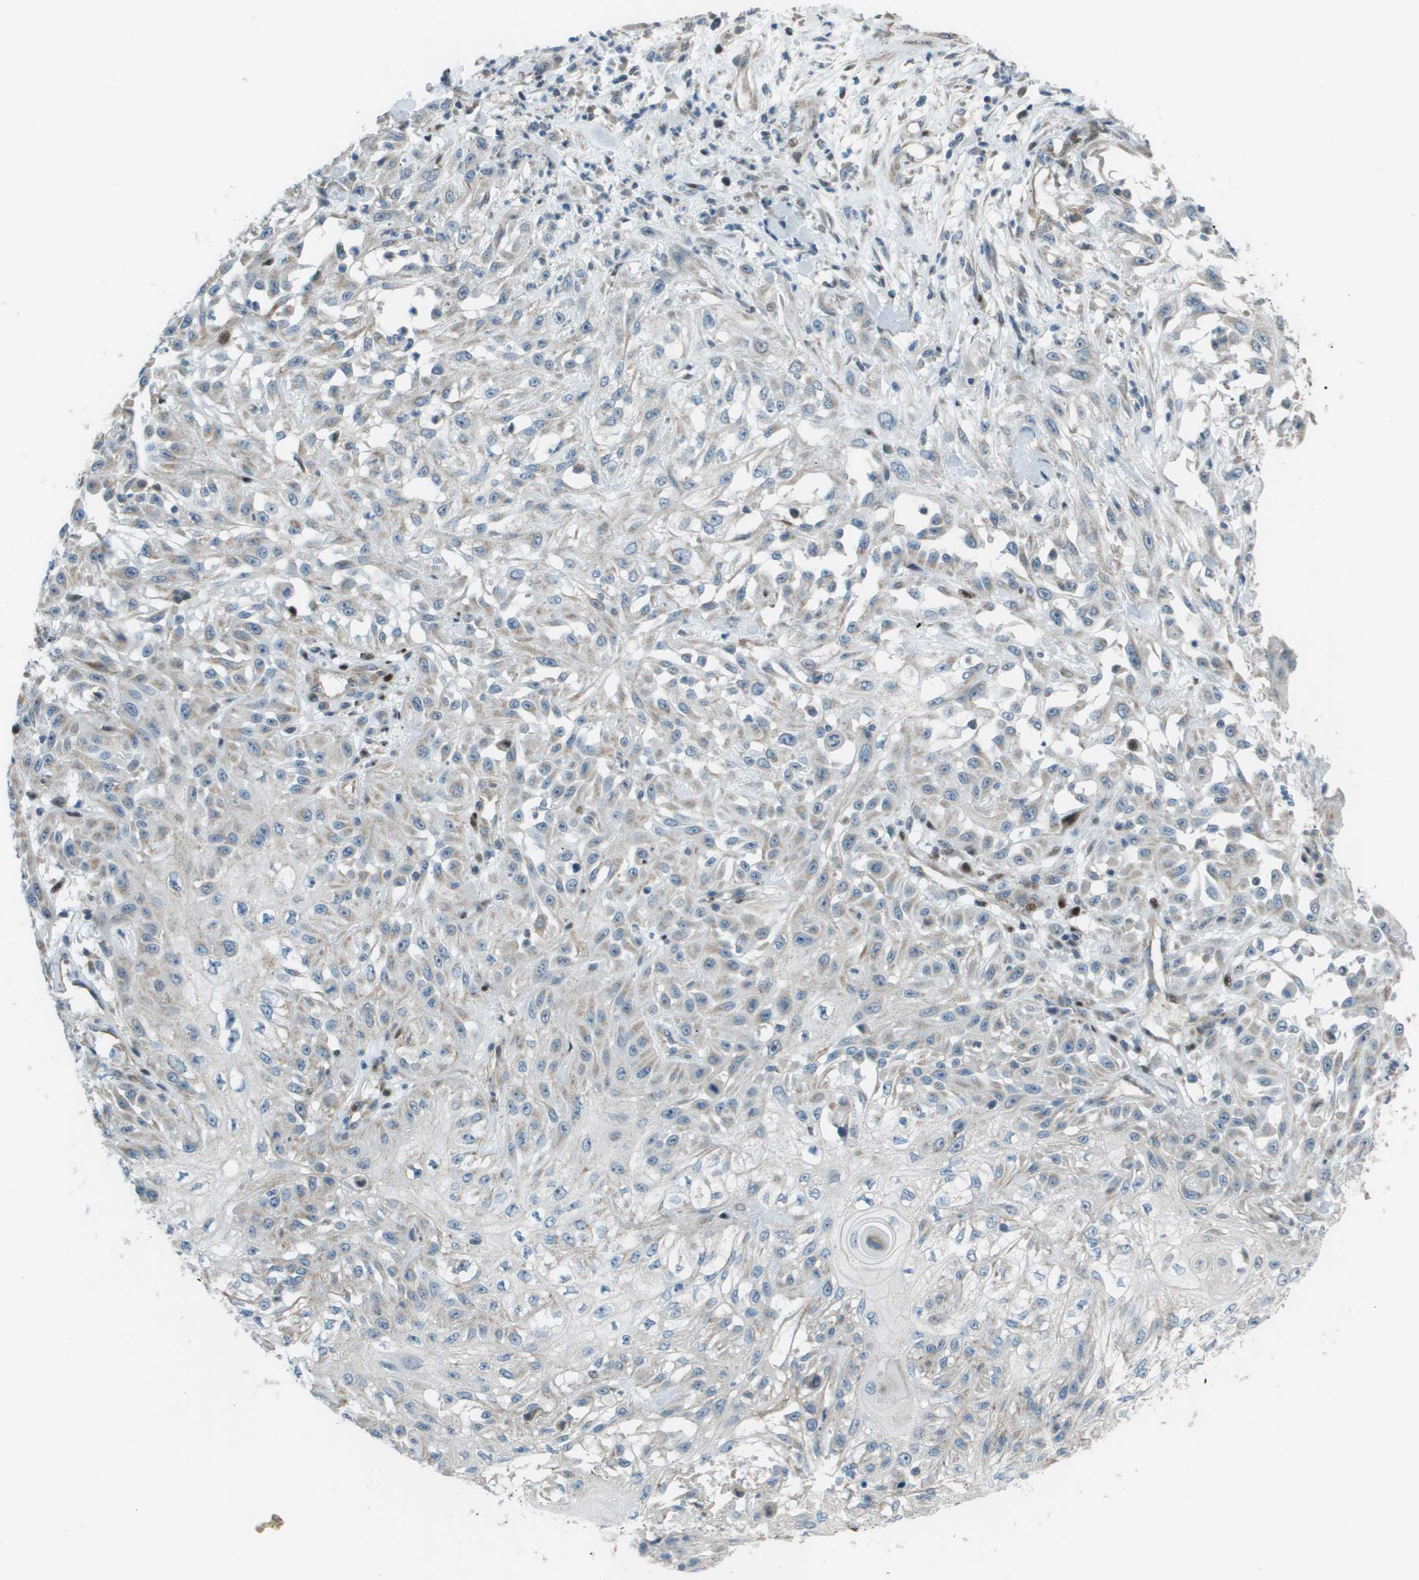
{"staining": {"intensity": "weak", "quantity": "<25%", "location": "cytoplasmic/membranous"}, "tissue": "skin cancer", "cell_type": "Tumor cells", "image_type": "cancer", "snomed": [{"axis": "morphology", "description": "Squamous cell carcinoma, NOS"}, {"axis": "morphology", "description": "Squamous cell carcinoma, metastatic, NOS"}, {"axis": "topography", "description": "Skin"}, {"axis": "topography", "description": "Lymph node"}], "caption": "The IHC photomicrograph has no significant staining in tumor cells of skin cancer (squamous cell carcinoma) tissue. Nuclei are stained in blue.", "gene": "MGAT3", "patient": {"sex": "male", "age": 75}}